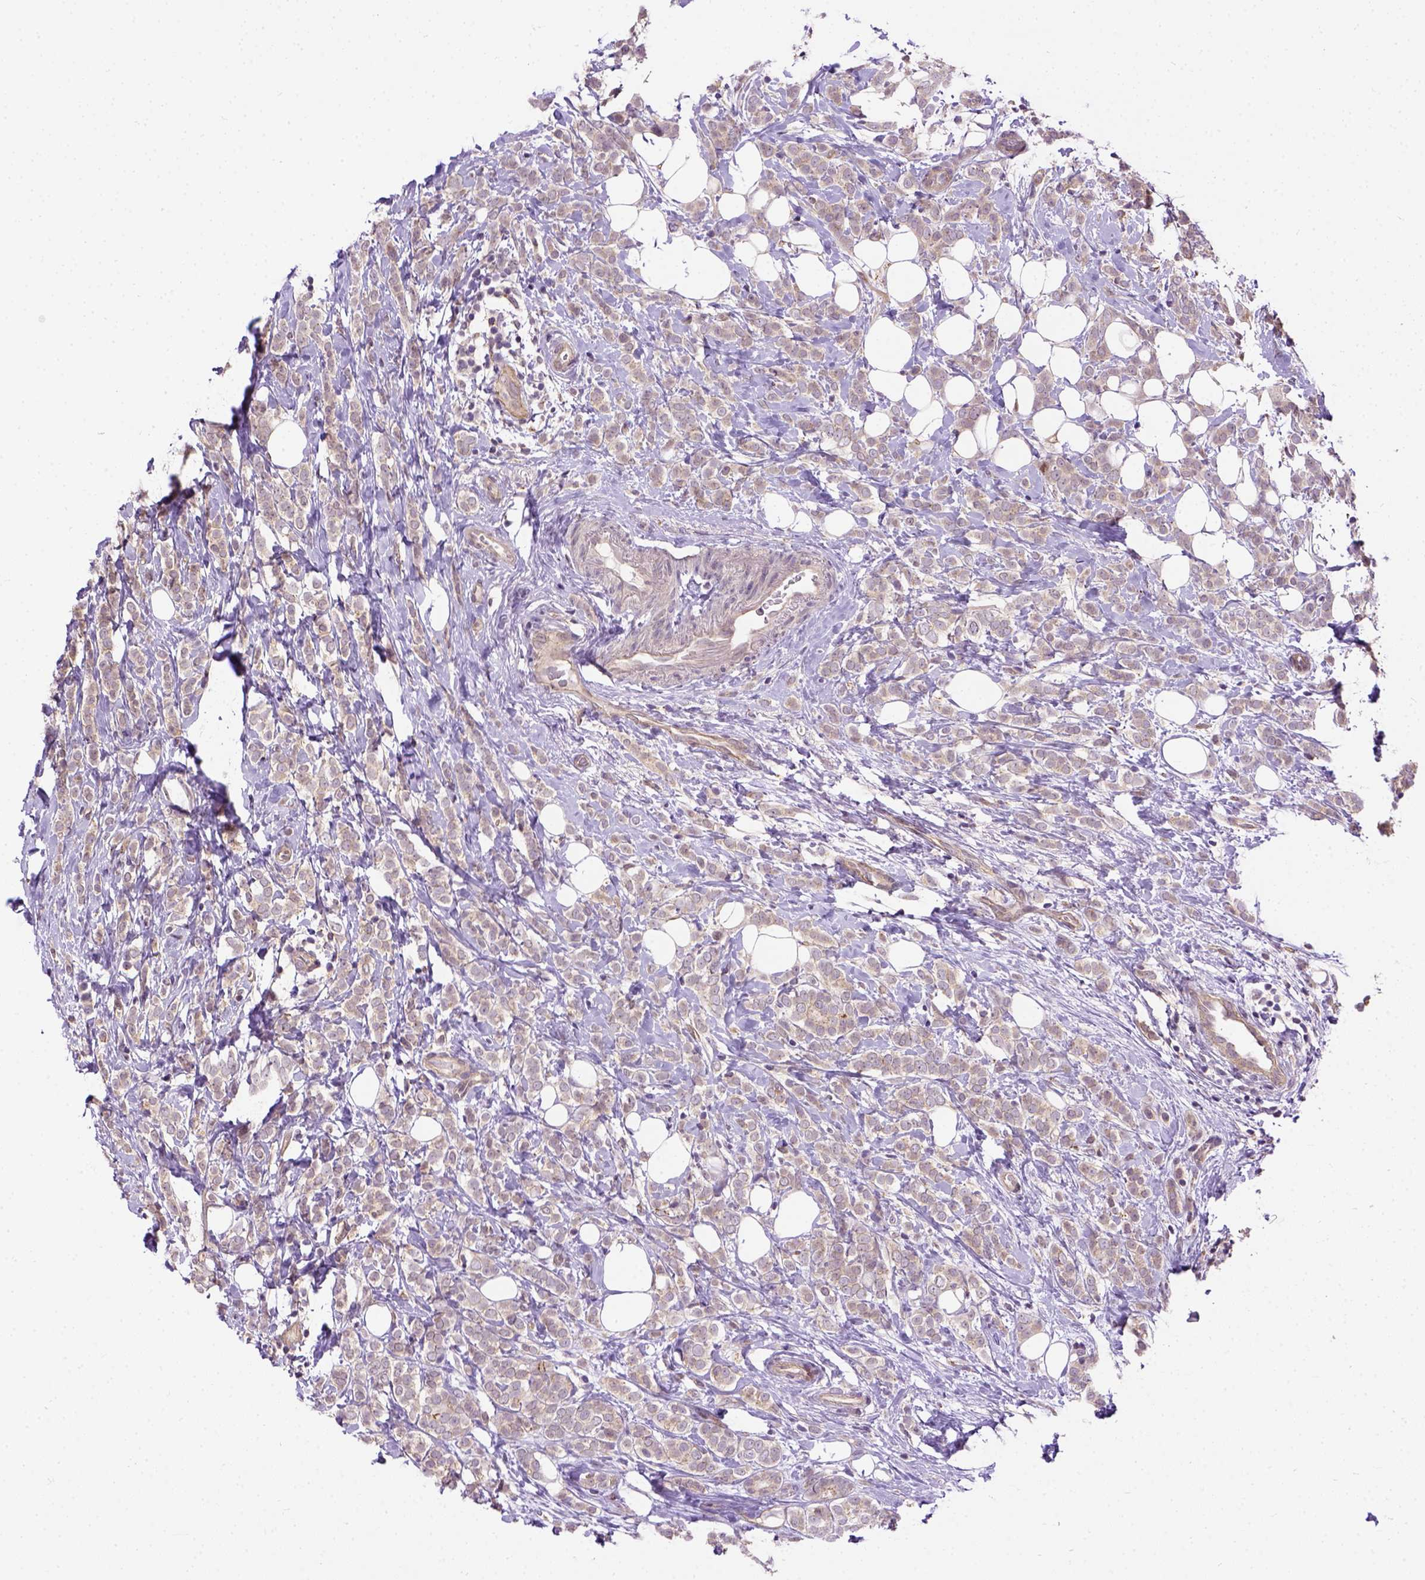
{"staining": {"intensity": "weak", "quantity": "25%-75%", "location": "cytoplasmic/membranous"}, "tissue": "breast cancer", "cell_type": "Tumor cells", "image_type": "cancer", "snomed": [{"axis": "morphology", "description": "Lobular carcinoma"}, {"axis": "topography", "description": "Breast"}], "caption": "Protein staining of breast lobular carcinoma tissue displays weak cytoplasmic/membranous staining in approximately 25%-75% of tumor cells.", "gene": "KAZN", "patient": {"sex": "female", "age": 49}}